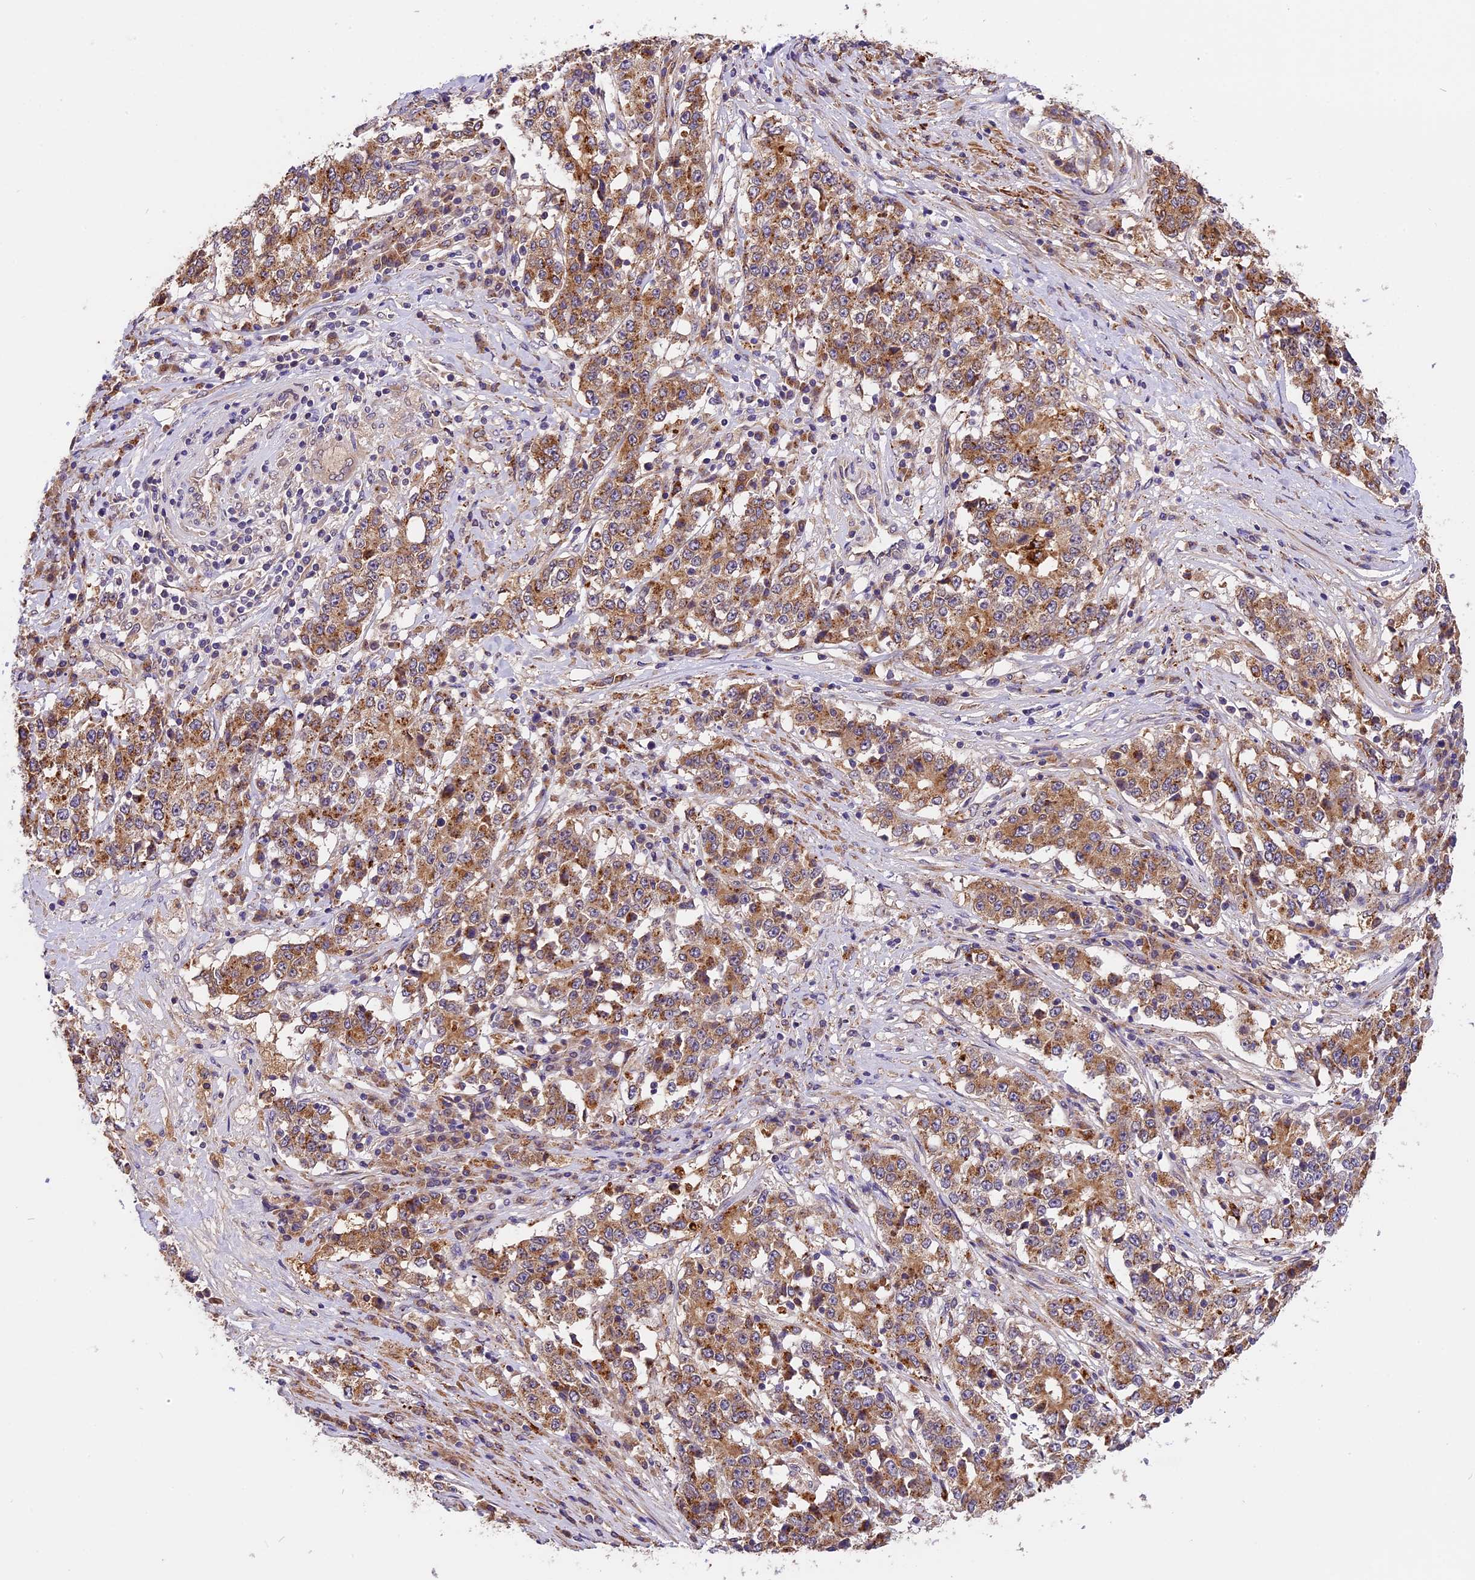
{"staining": {"intensity": "moderate", "quantity": ">75%", "location": "cytoplasmic/membranous"}, "tissue": "stomach cancer", "cell_type": "Tumor cells", "image_type": "cancer", "snomed": [{"axis": "morphology", "description": "Adenocarcinoma, NOS"}, {"axis": "topography", "description": "Stomach"}], "caption": "Stomach cancer stained with a brown dye reveals moderate cytoplasmic/membranous positive expression in approximately >75% of tumor cells.", "gene": "COPE", "patient": {"sex": "male", "age": 59}}